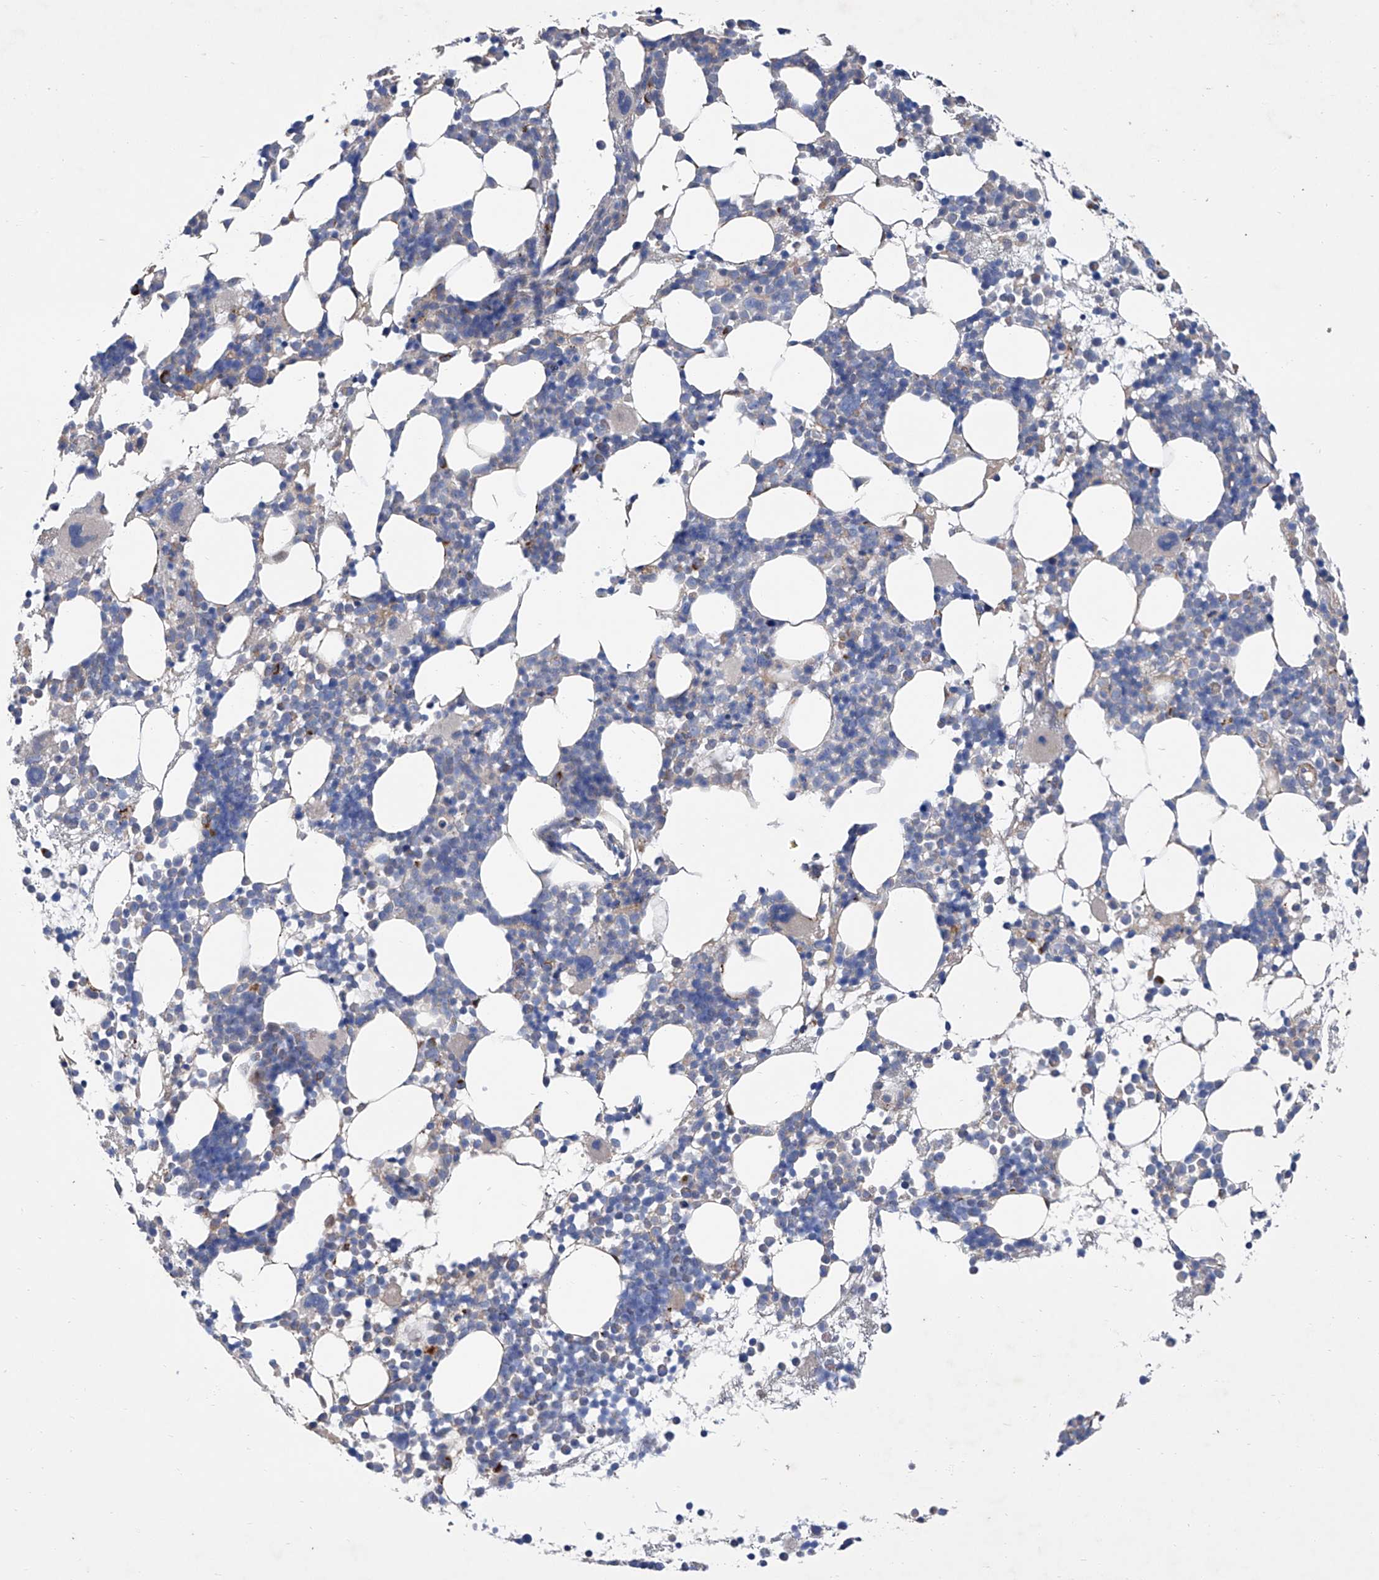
{"staining": {"intensity": "moderate", "quantity": "<25%", "location": "cytoplasmic/membranous"}, "tissue": "bone marrow", "cell_type": "Hematopoietic cells", "image_type": "normal", "snomed": [{"axis": "morphology", "description": "Normal tissue, NOS"}, {"axis": "topography", "description": "Bone marrow"}], "caption": "Protein expression by immunohistochemistry (IHC) reveals moderate cytoplasmic/membranous expression in about <25% of hematopoietic cells in benign bone marrow.", "gene": "GPT", "patient": {"sex": "female", "age": 57}}